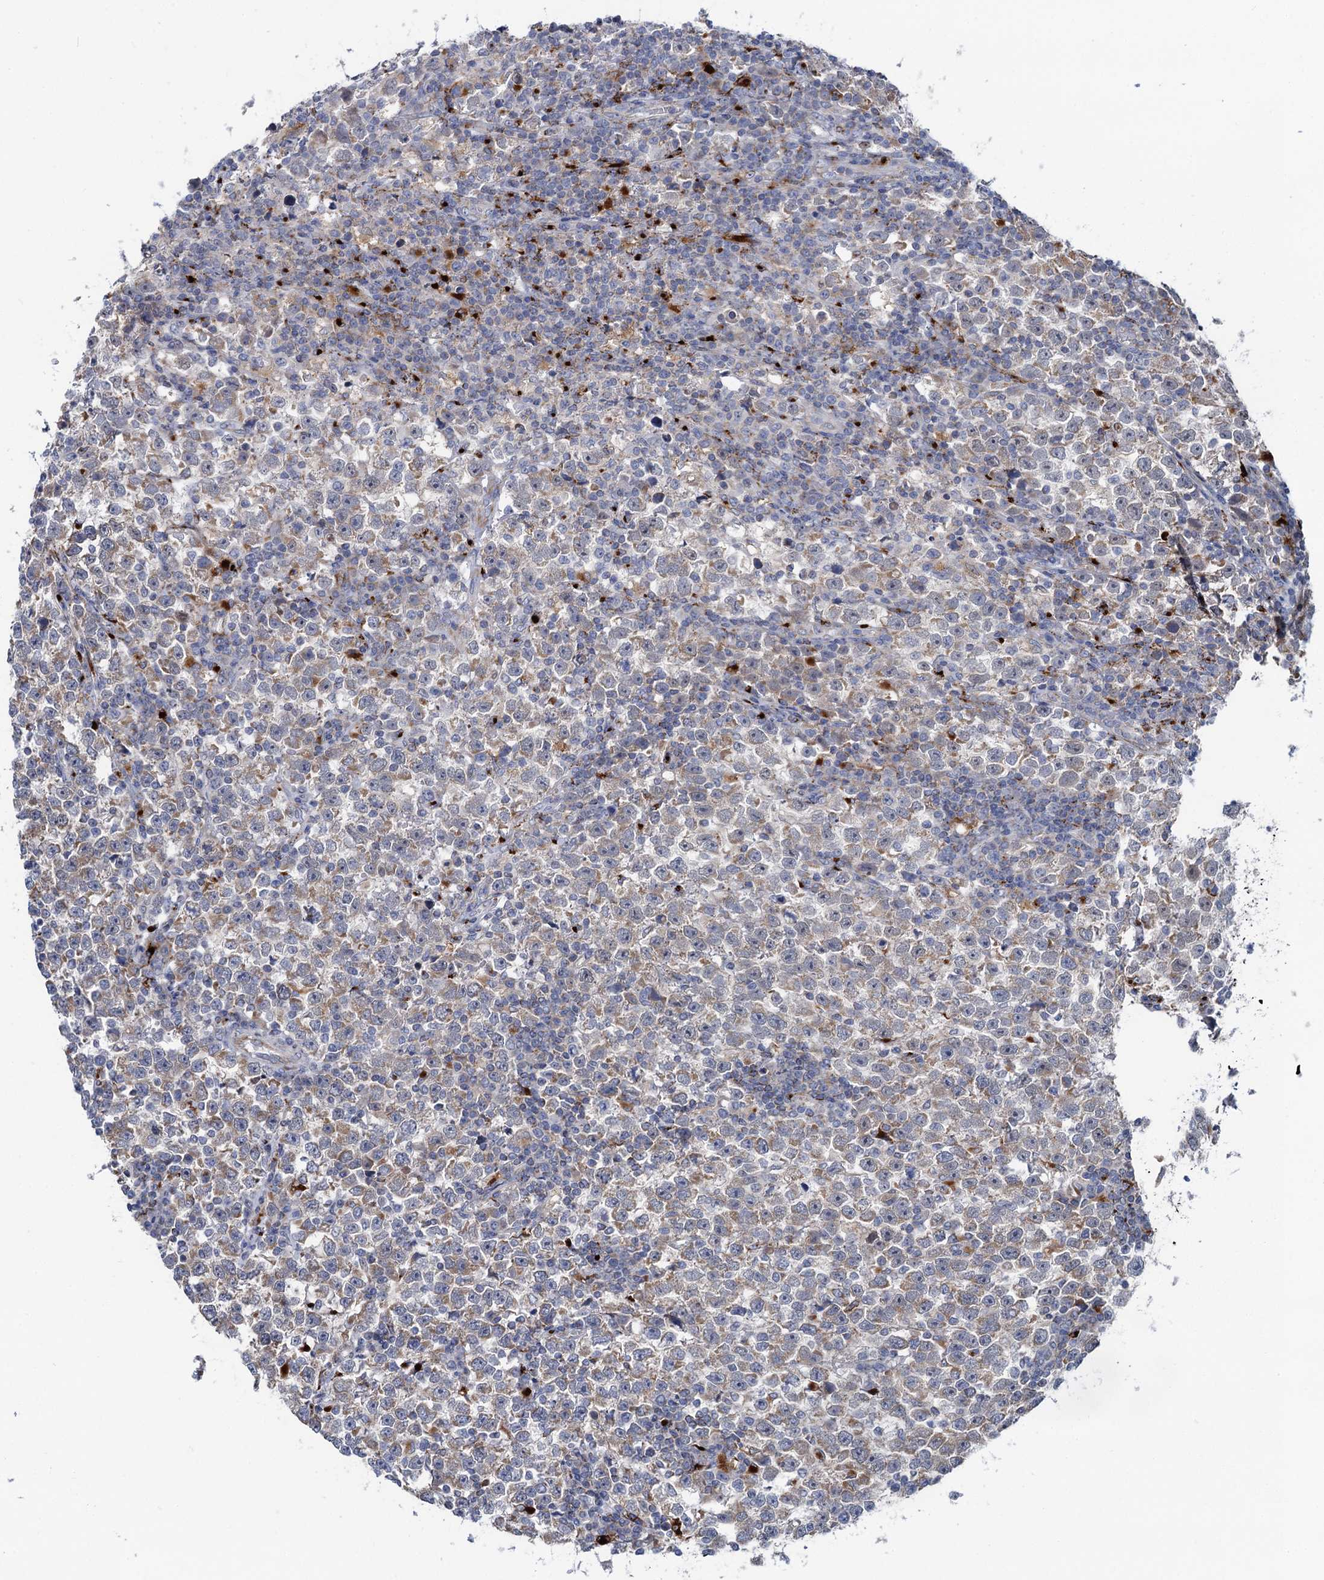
{"staining": {"intensity": "weak", "quantity": "<25%", "location": "cytoplasmic/membranous"}, "tissue": "testis cancer", "cell_type": "Tumor cells", "image_type": "cancer", "snomed": [{"axis": "morphology", "description": "Normal tissue, NOS"}, {"axis": "morphology", "description": "Seminoma, NOS"}, {"axis": "topography", "description": "Testis"}], "caption": "Tumor cells show no significant protein staining in testis cancer.", "gene": "ANKS3", "patient": {"sex": "male", "age": 43}}